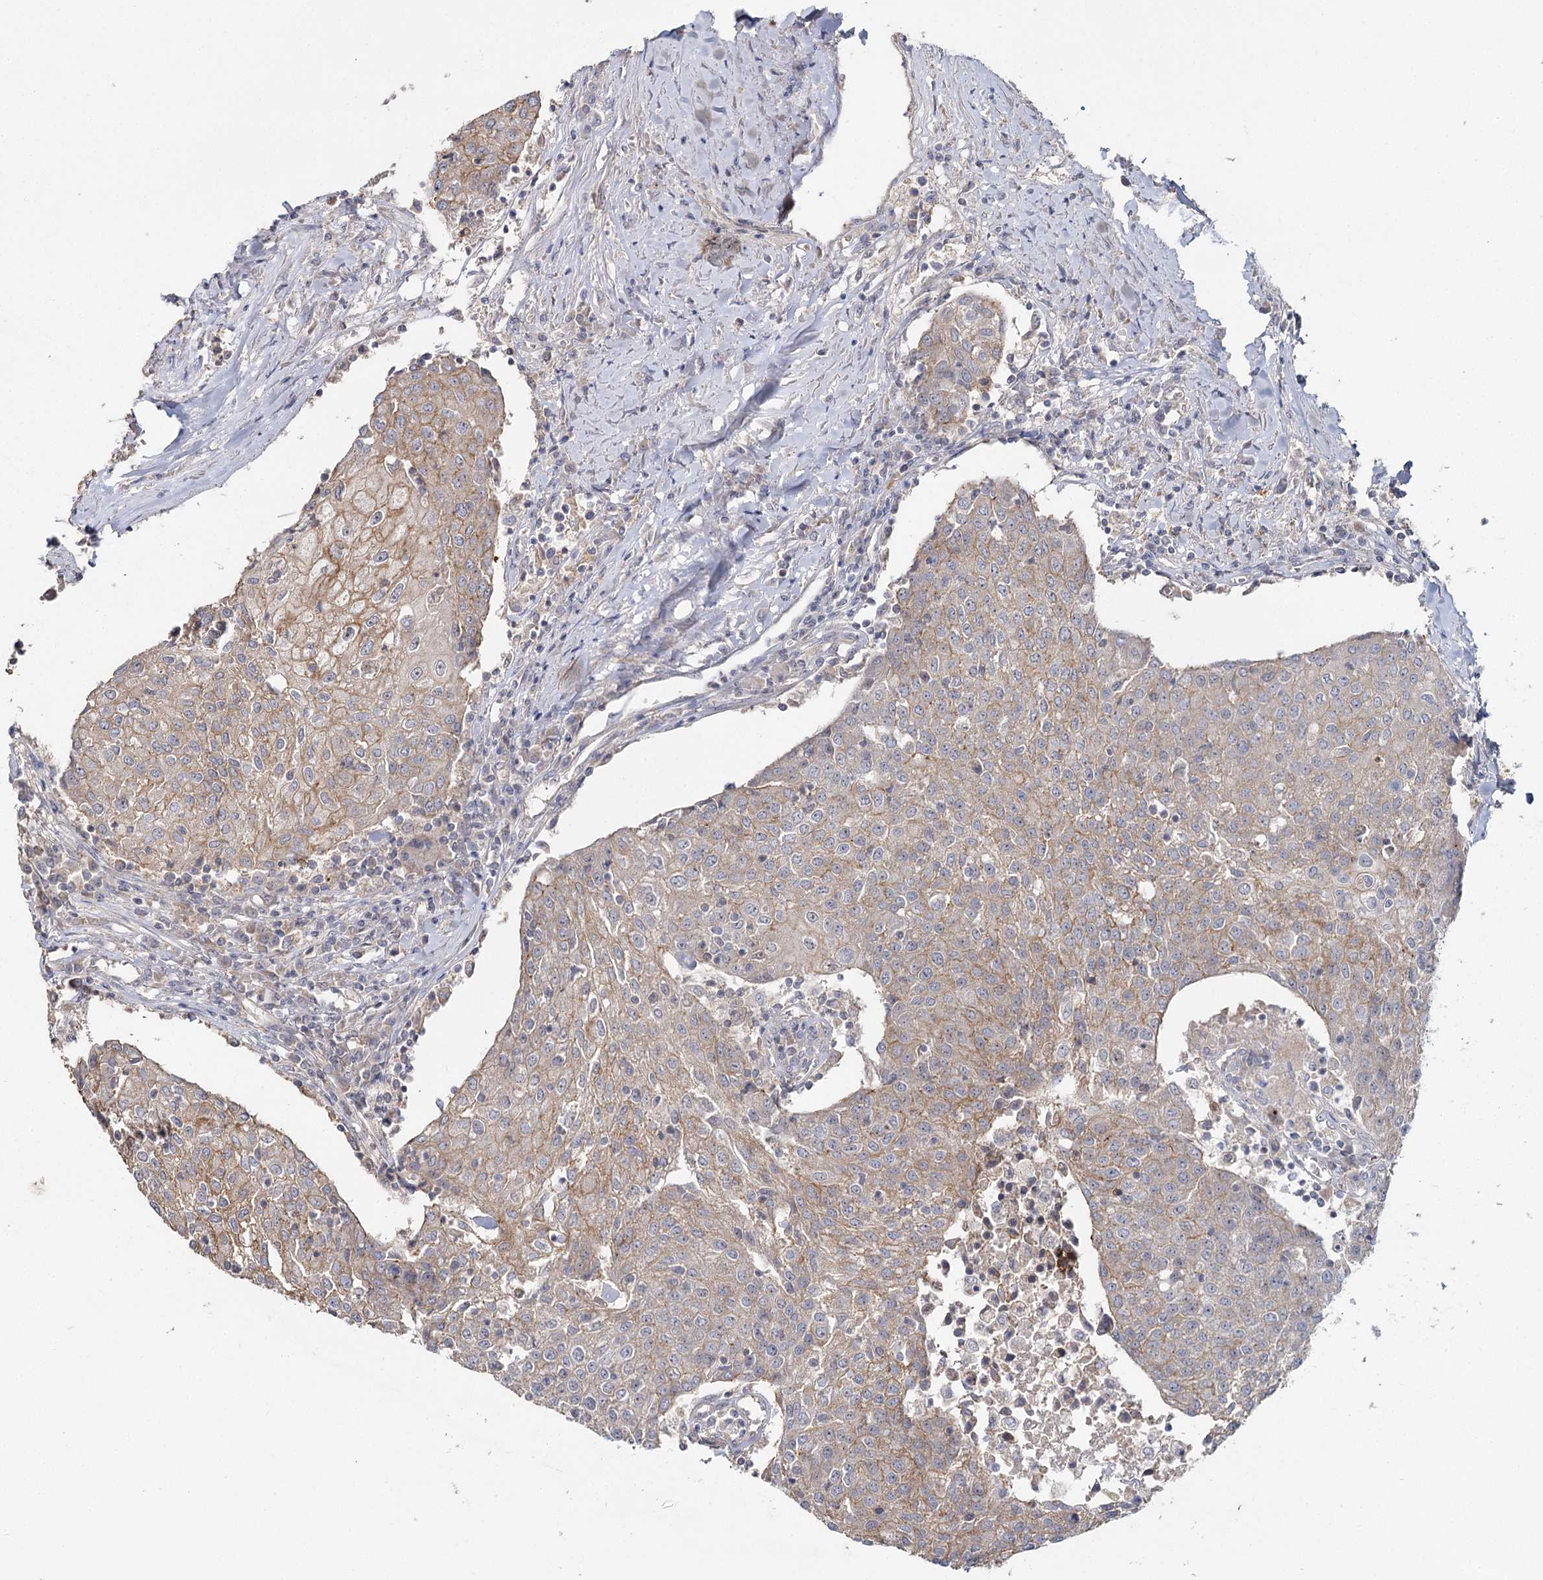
{"staining": {"intensity": "weak", "quantity": "25%-75%", "location": "cytoplasmic/membranous"}, "tissue": "urothelial cancer", "cell_type": "Tumor cells", "image_type": "cancer", "snomed": [{"axis": "morphology", "description": "Urothelial carcinoma, High grade"}, {"axis": "topography", "description": "Urinary bladder"}], "caption": "Protein expression analysis of human high-grade urothelial carcinoma reveals weak cytoplasmic/membranous expression in approximately 25%-75% of tumor cells.", "gene": "ANGPTL5", "patient": {"sex": "female", "age": 85}}